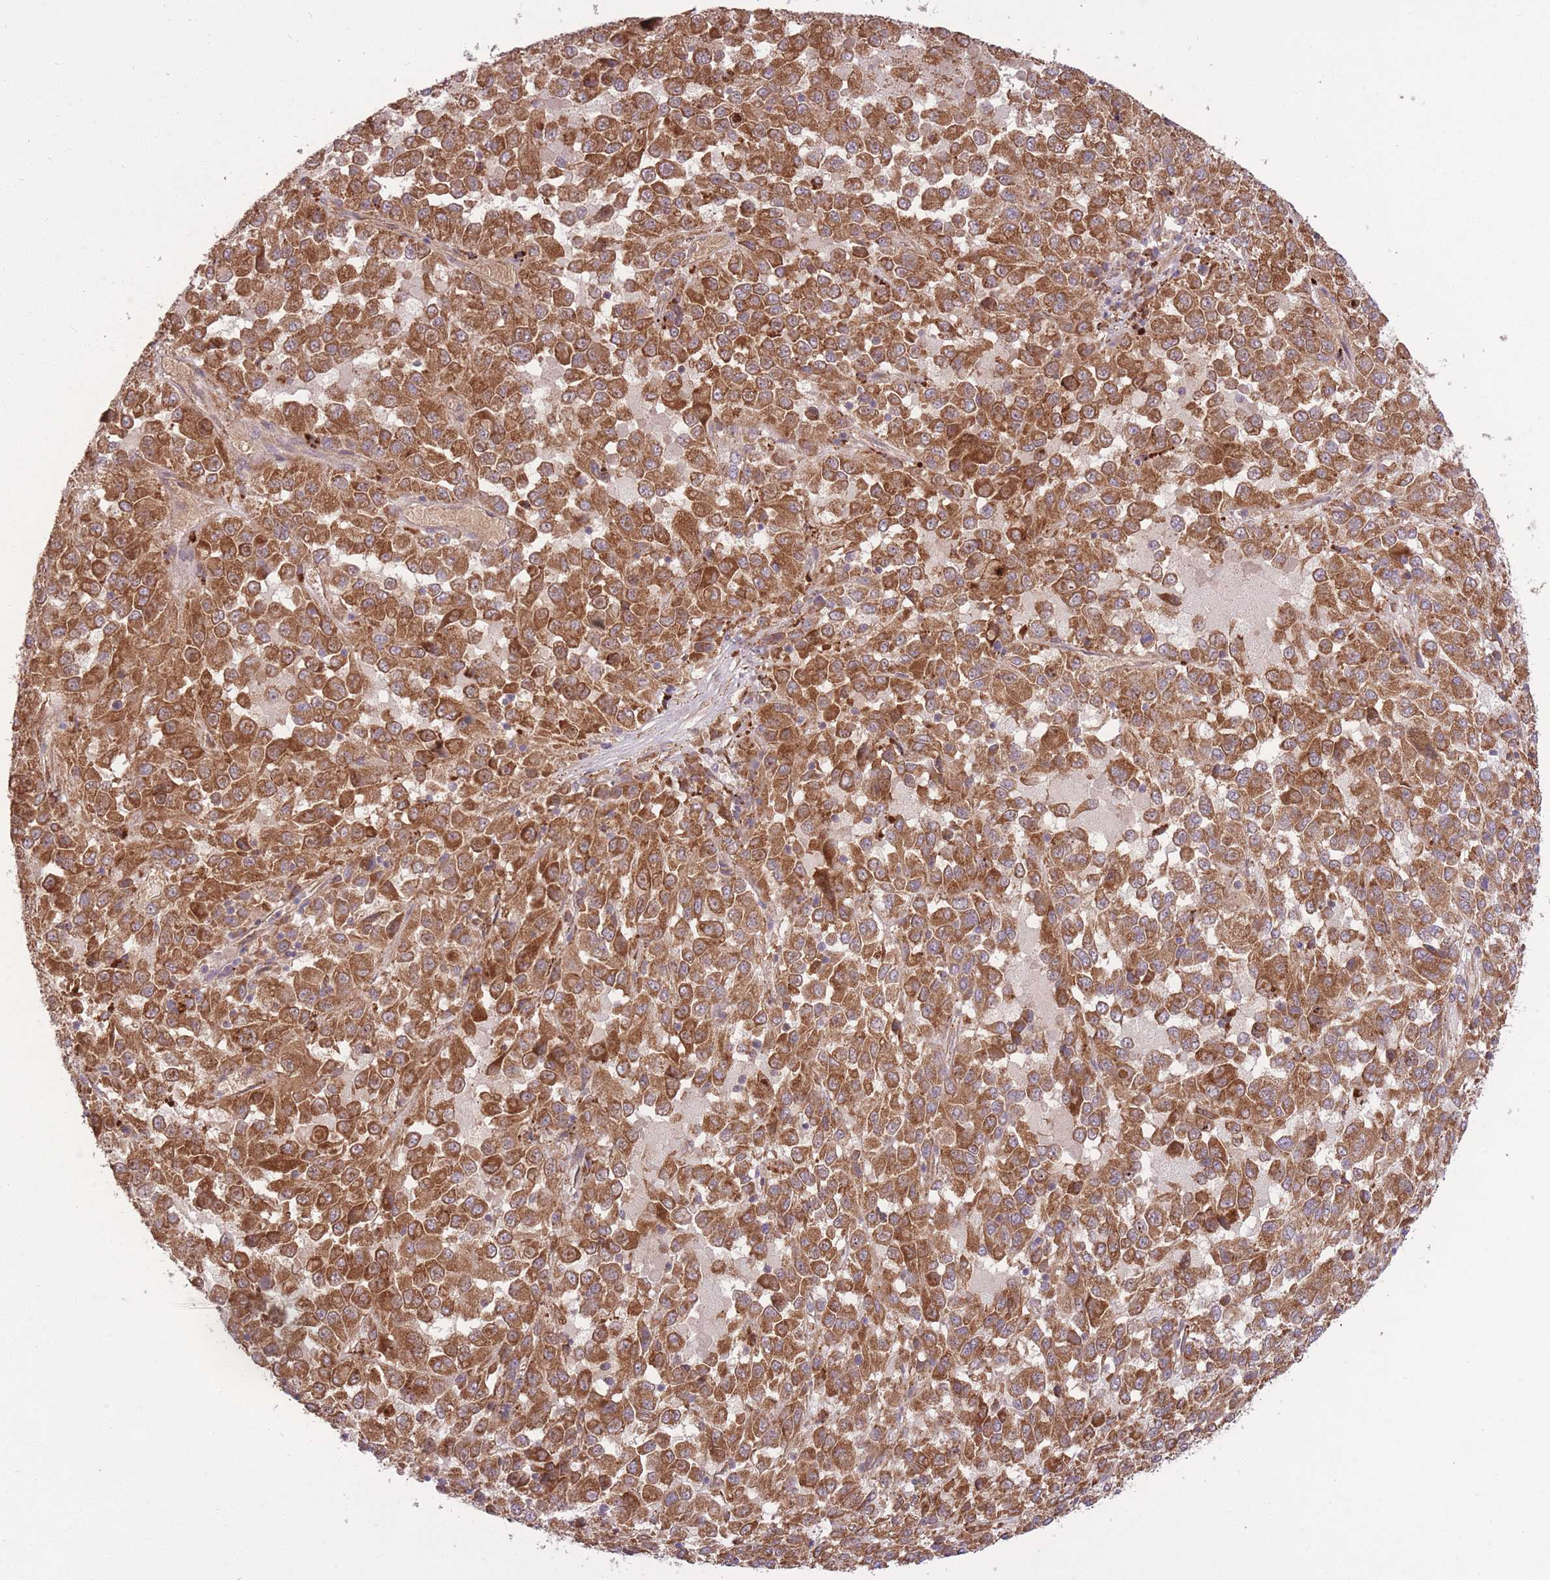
{"staining": {"intensity": "strong", "quantity": ">75%", "location": "cytoplasmic/membranous"}, "tissue": "melanoma", "cell_type": "Tumor cells", "image_type": "cancer", "snomed": [{"axis": "morphology", "description": "Malignant melanoma, Metastatic site"}, {"axis": "topography", "description": "Lung"}], "caption": "A brown stain highlights strong cytoplasmic/membranous positivity of a protein in malignant melanoma (metastatic site) tumor cells.", "gene": "POLR3F", "patient": {"sex": "male", "age": 64}}